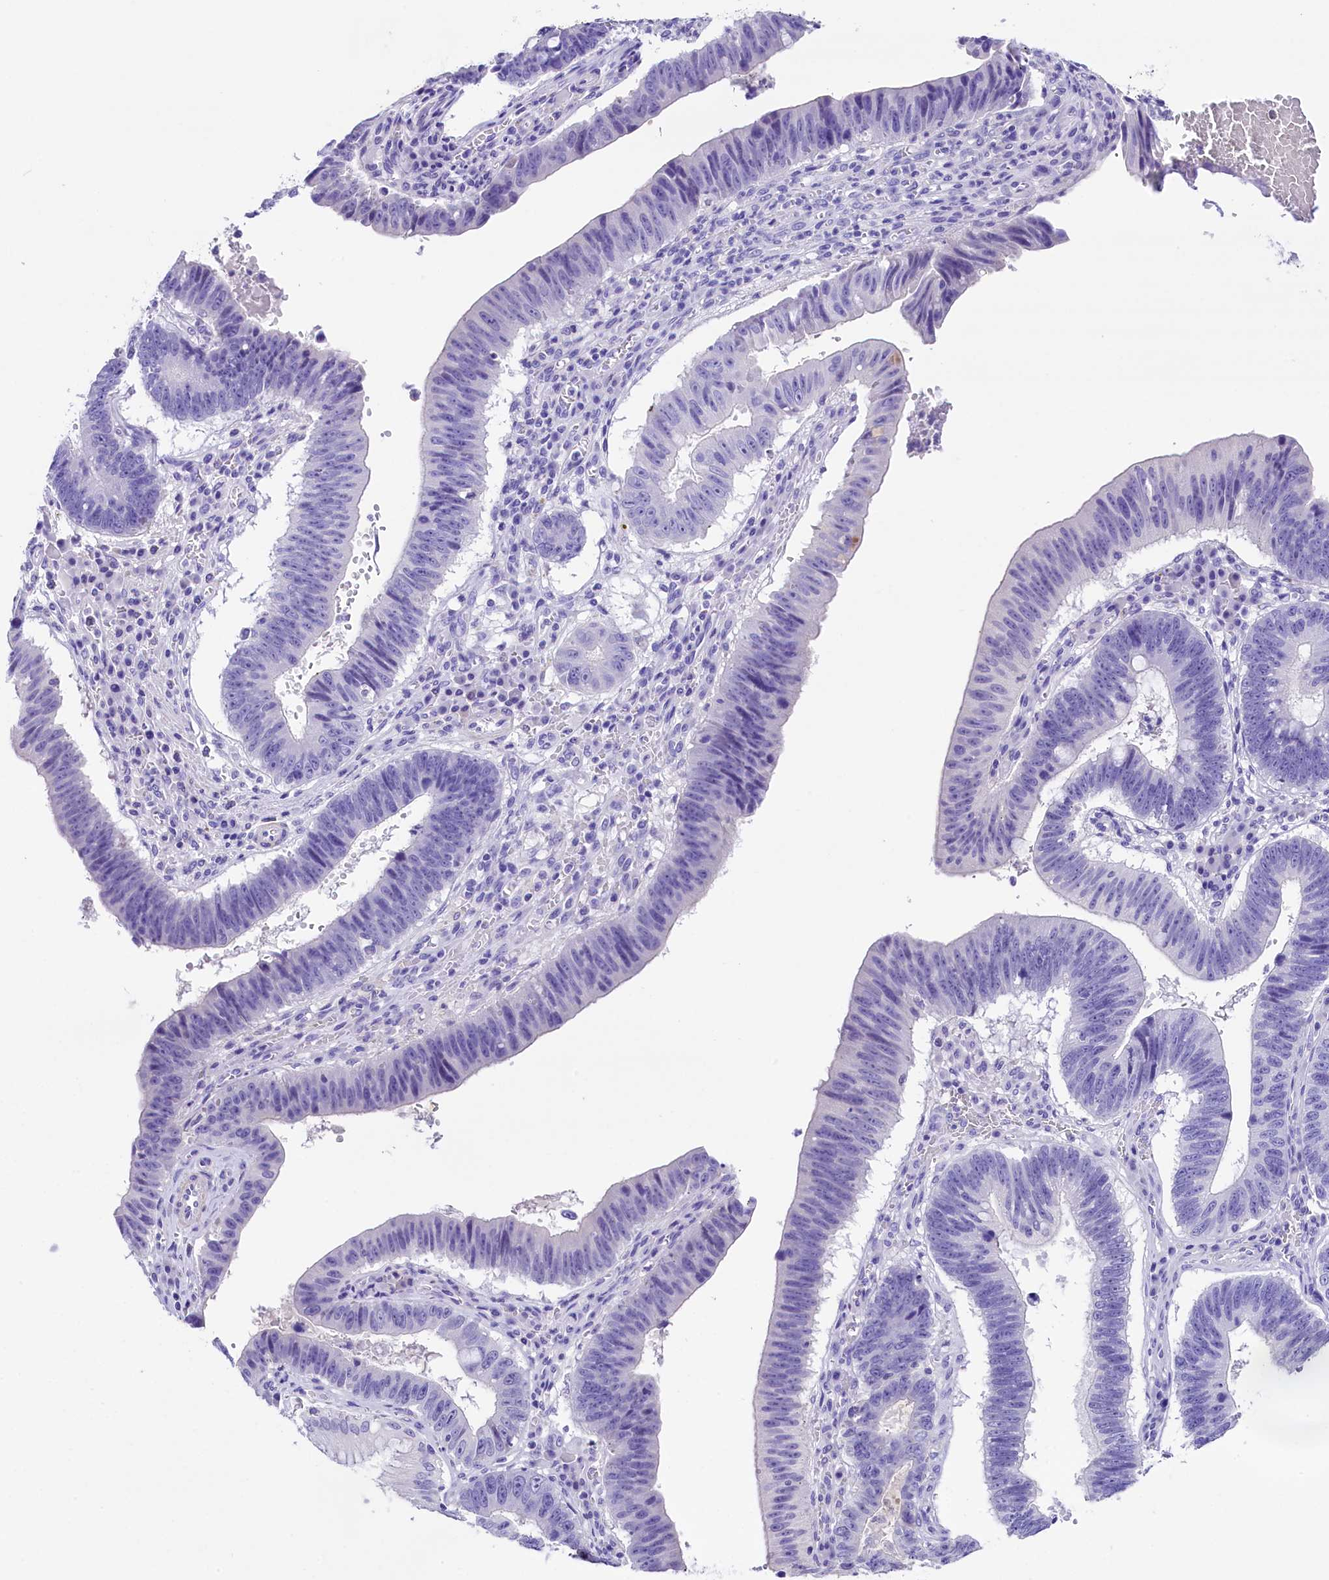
{"staining": {"intensity": "negative", "quantity": "none", "location": "none"}, "tissue": "stomach cancer", "cell_type": "Tumor cells", "image_type": "cancer", "snomed": [{"axis": "morphology", "description": "Adenocarcinoma, NOS"}, {"axis": "topography", "description": "Stomach"}], "caption": "An immunohistochemistry photomicrograph of stomach adenocarcinoma is shown. There is no staining in tumor cells of stomach adenocarcinoma.", "gene": "SKIDA1", "patient": {"sex": "male", "age": 59}}